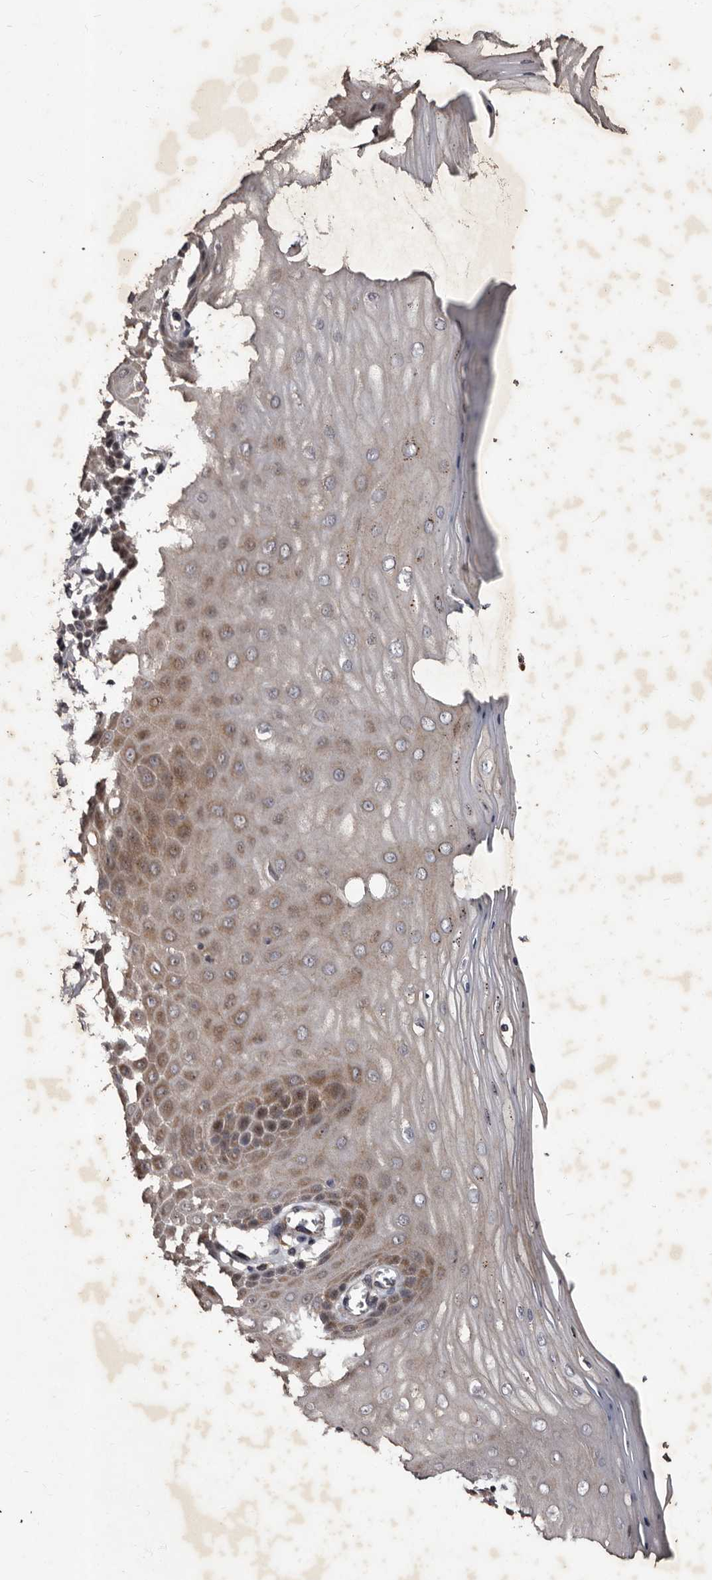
{"staining": {"intensity": "moderate", "quantity": "25%-75%", "location": "cytoplasmic/membranous"}, "tissue": "cervix", "cell_type": "Glandular cells", "image_type": "normal", "snomed": [{"axis": "morphology", "description": "Normal tissue, NOS"}, {"axis": "topography", "description": "Cervix"}], "caption": "Normal cervix reveals moderate cytoplasmic/membranous expression in approximately 25%-75% of glandular cells.", "gene": "MKRN3", "patient": {"sex": "female", "age": 55}}